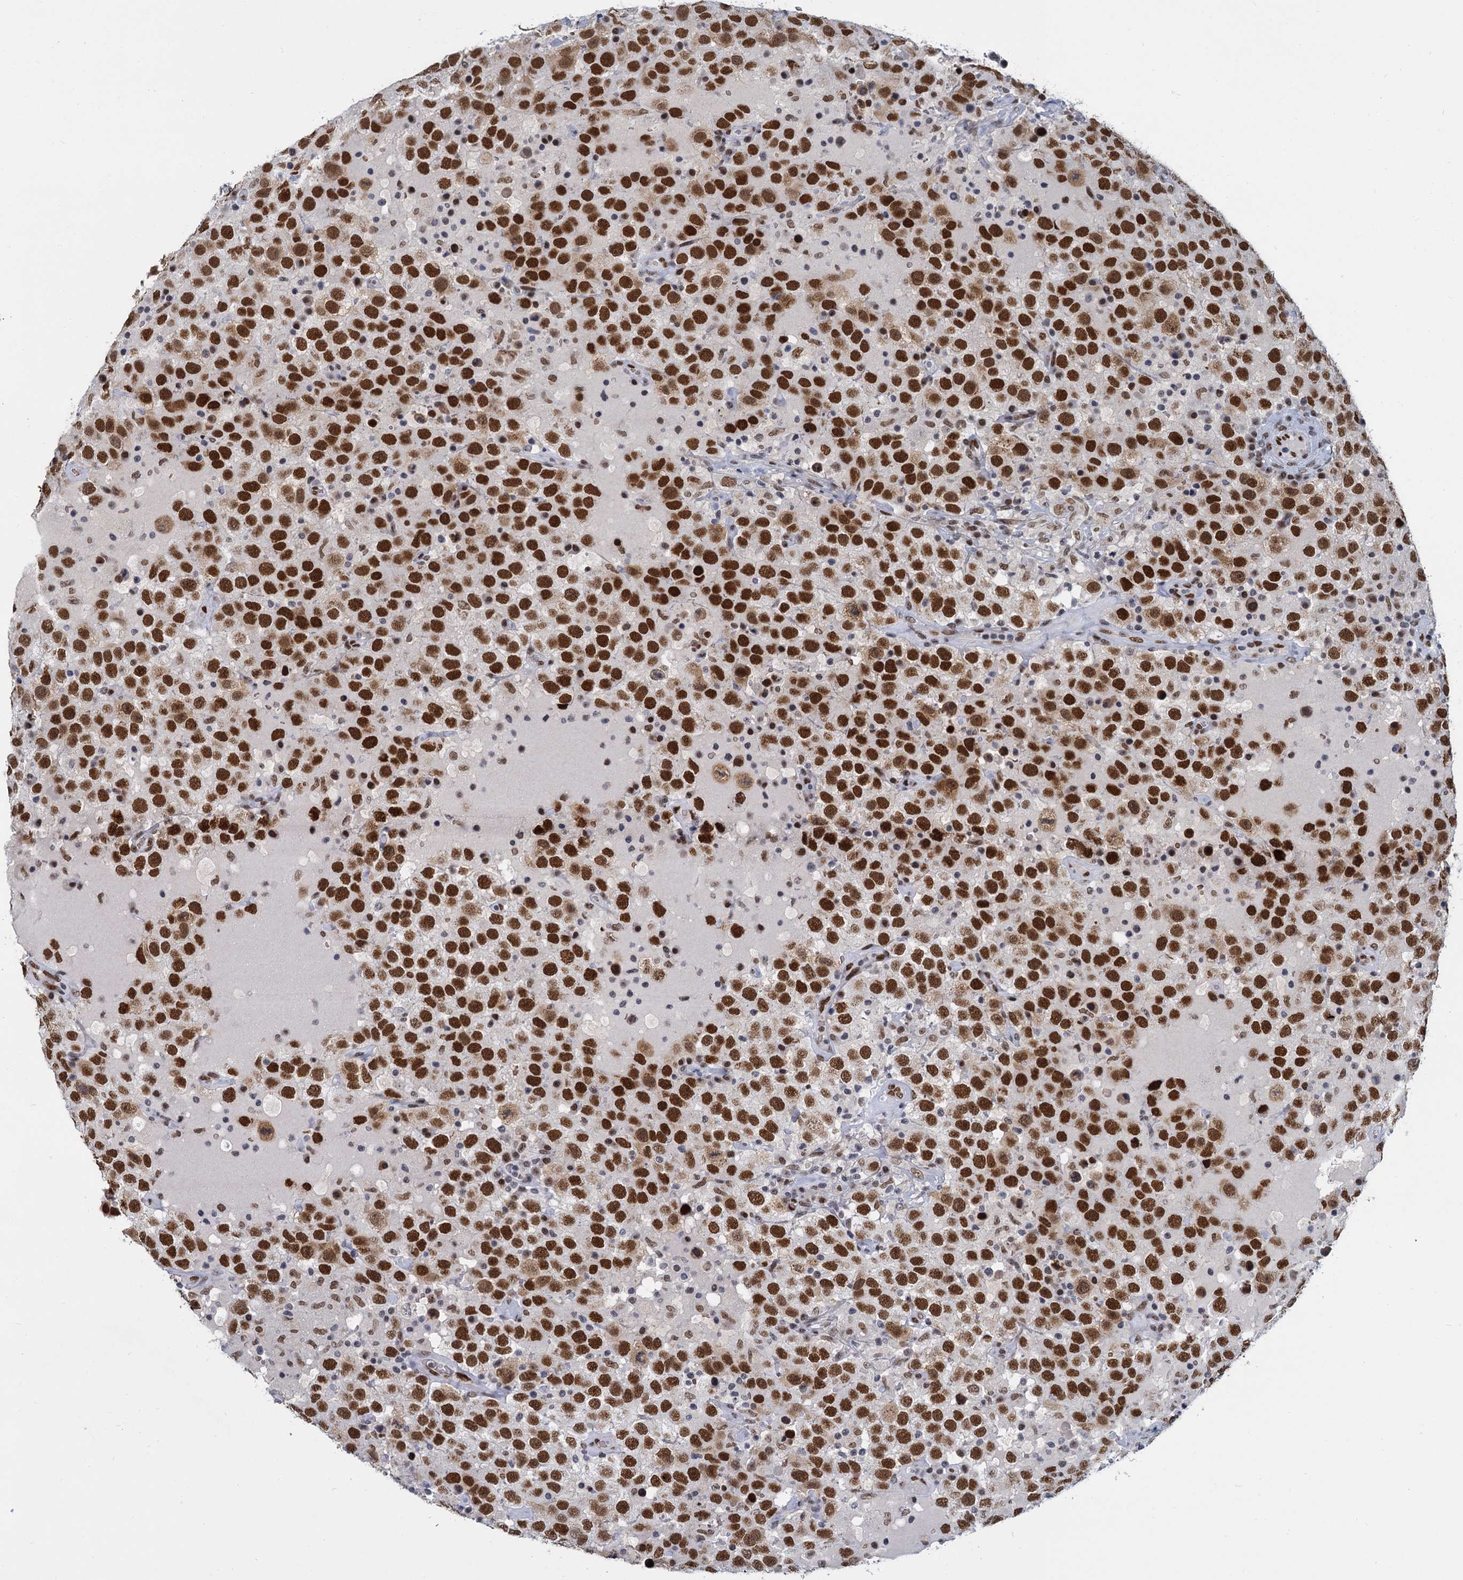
{"staining": {"intensity": "strong", "quantity": ">75%", "location": "nuclear"}, "tissue": "testis cancer", "cell_type": "Tumor cells", "image_type": "cancer", "snomed": [{"axis": "morphology", "description": "Seminoma, NOS"}, {"axis": "topography", "description": "Testis"}], "caption": "This is an image of immunohistochemistry staining of testis seminoma, which shows strong staining in the nuclear of tumor cells.", "gene": "RPRD1A", "patient": {"sex": "male", "age": 41}}